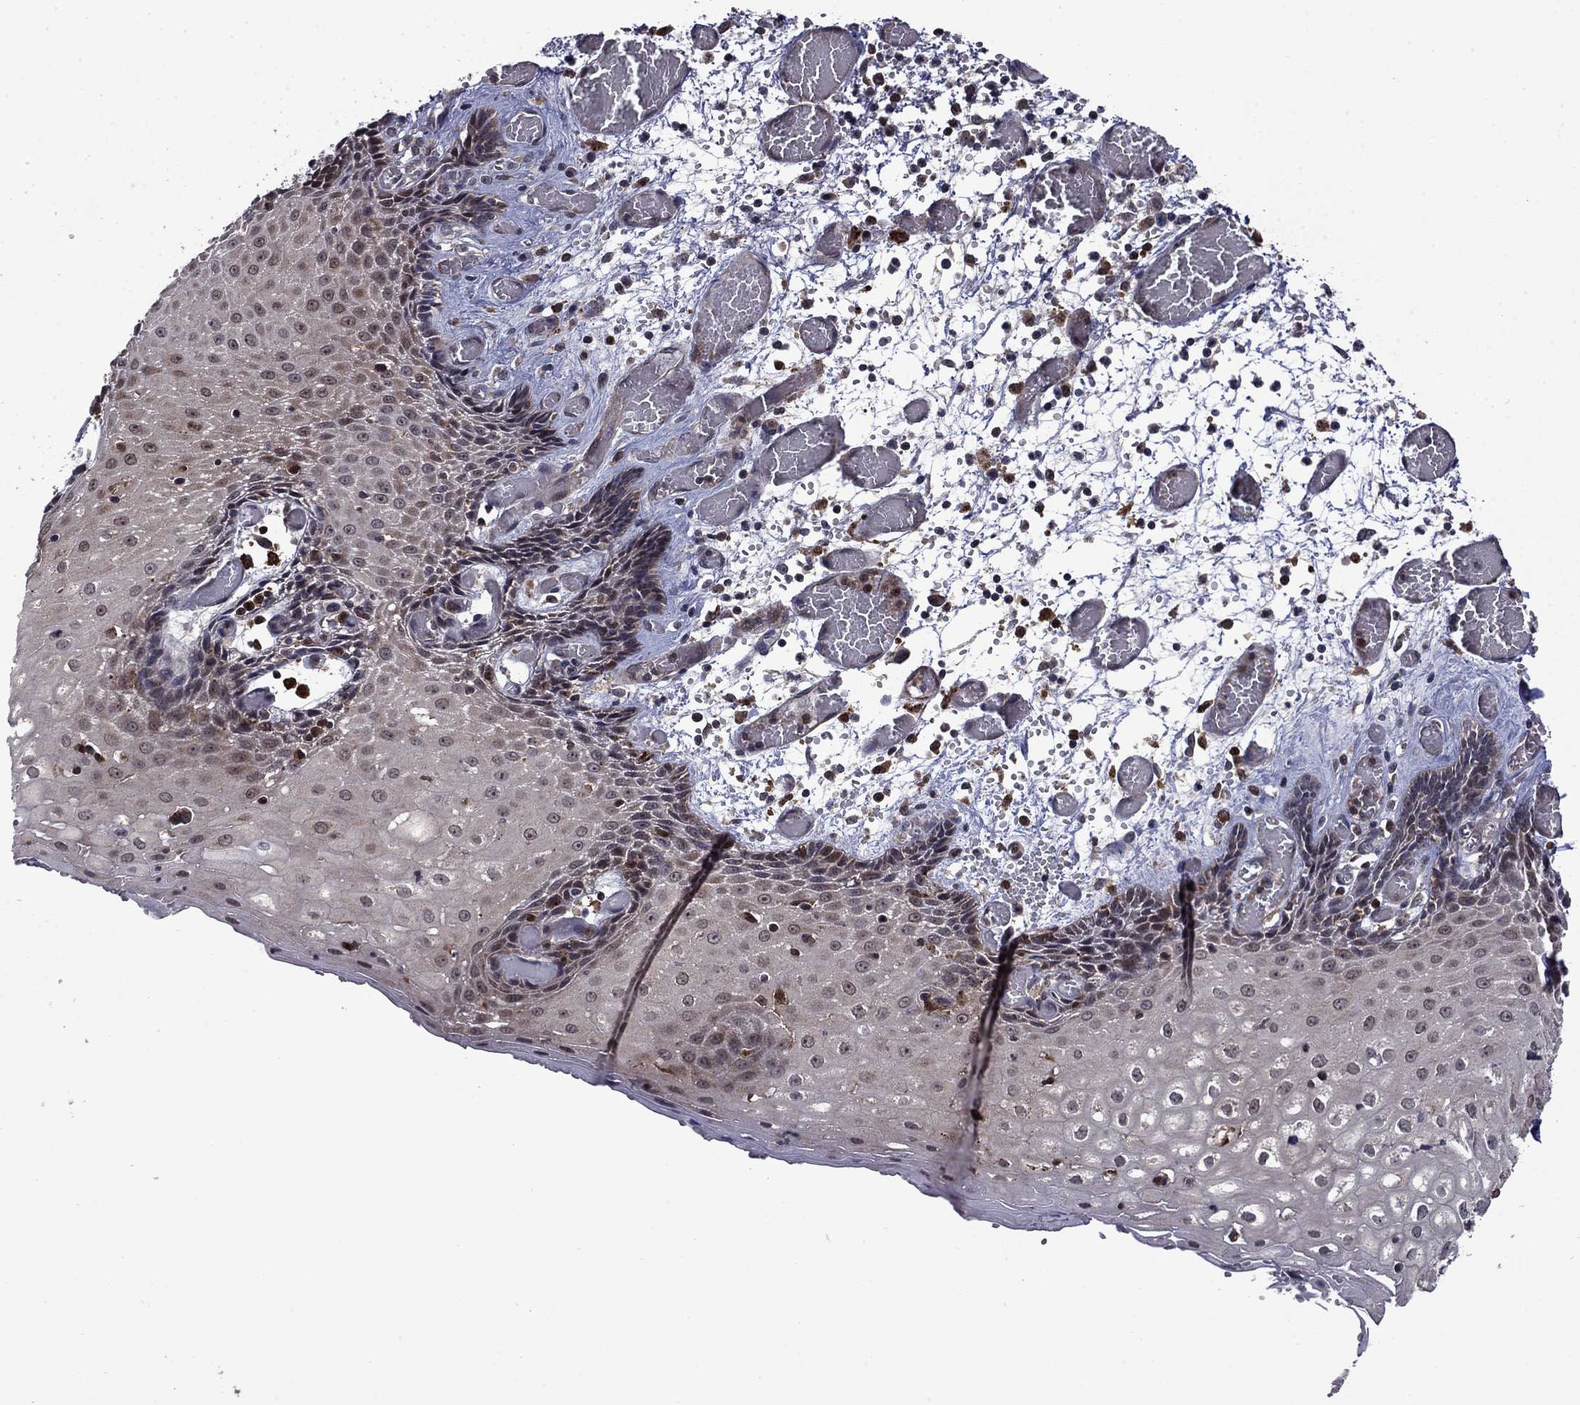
{"staining": {"intensity": "negative", "quantity": "none", "location": "none"}, "tissue": "esophagus", "cell_type": "Squamous epithelial cells", "image_type": "normal", "snomed": [{"axis": "morphology", "description": "Normal tissue, NOS"}, {"axis": "topography", "description": "Esophagus"}], "caption": "DAB immunohistochemical staining of normal esophagus exhibits no significant staining in squamous epithelial cells. (DAB IHC visualized using brightfield microscopy, high magnification).", "gene": "TPMT", "patient": {"sex": "male", "age": 58}}